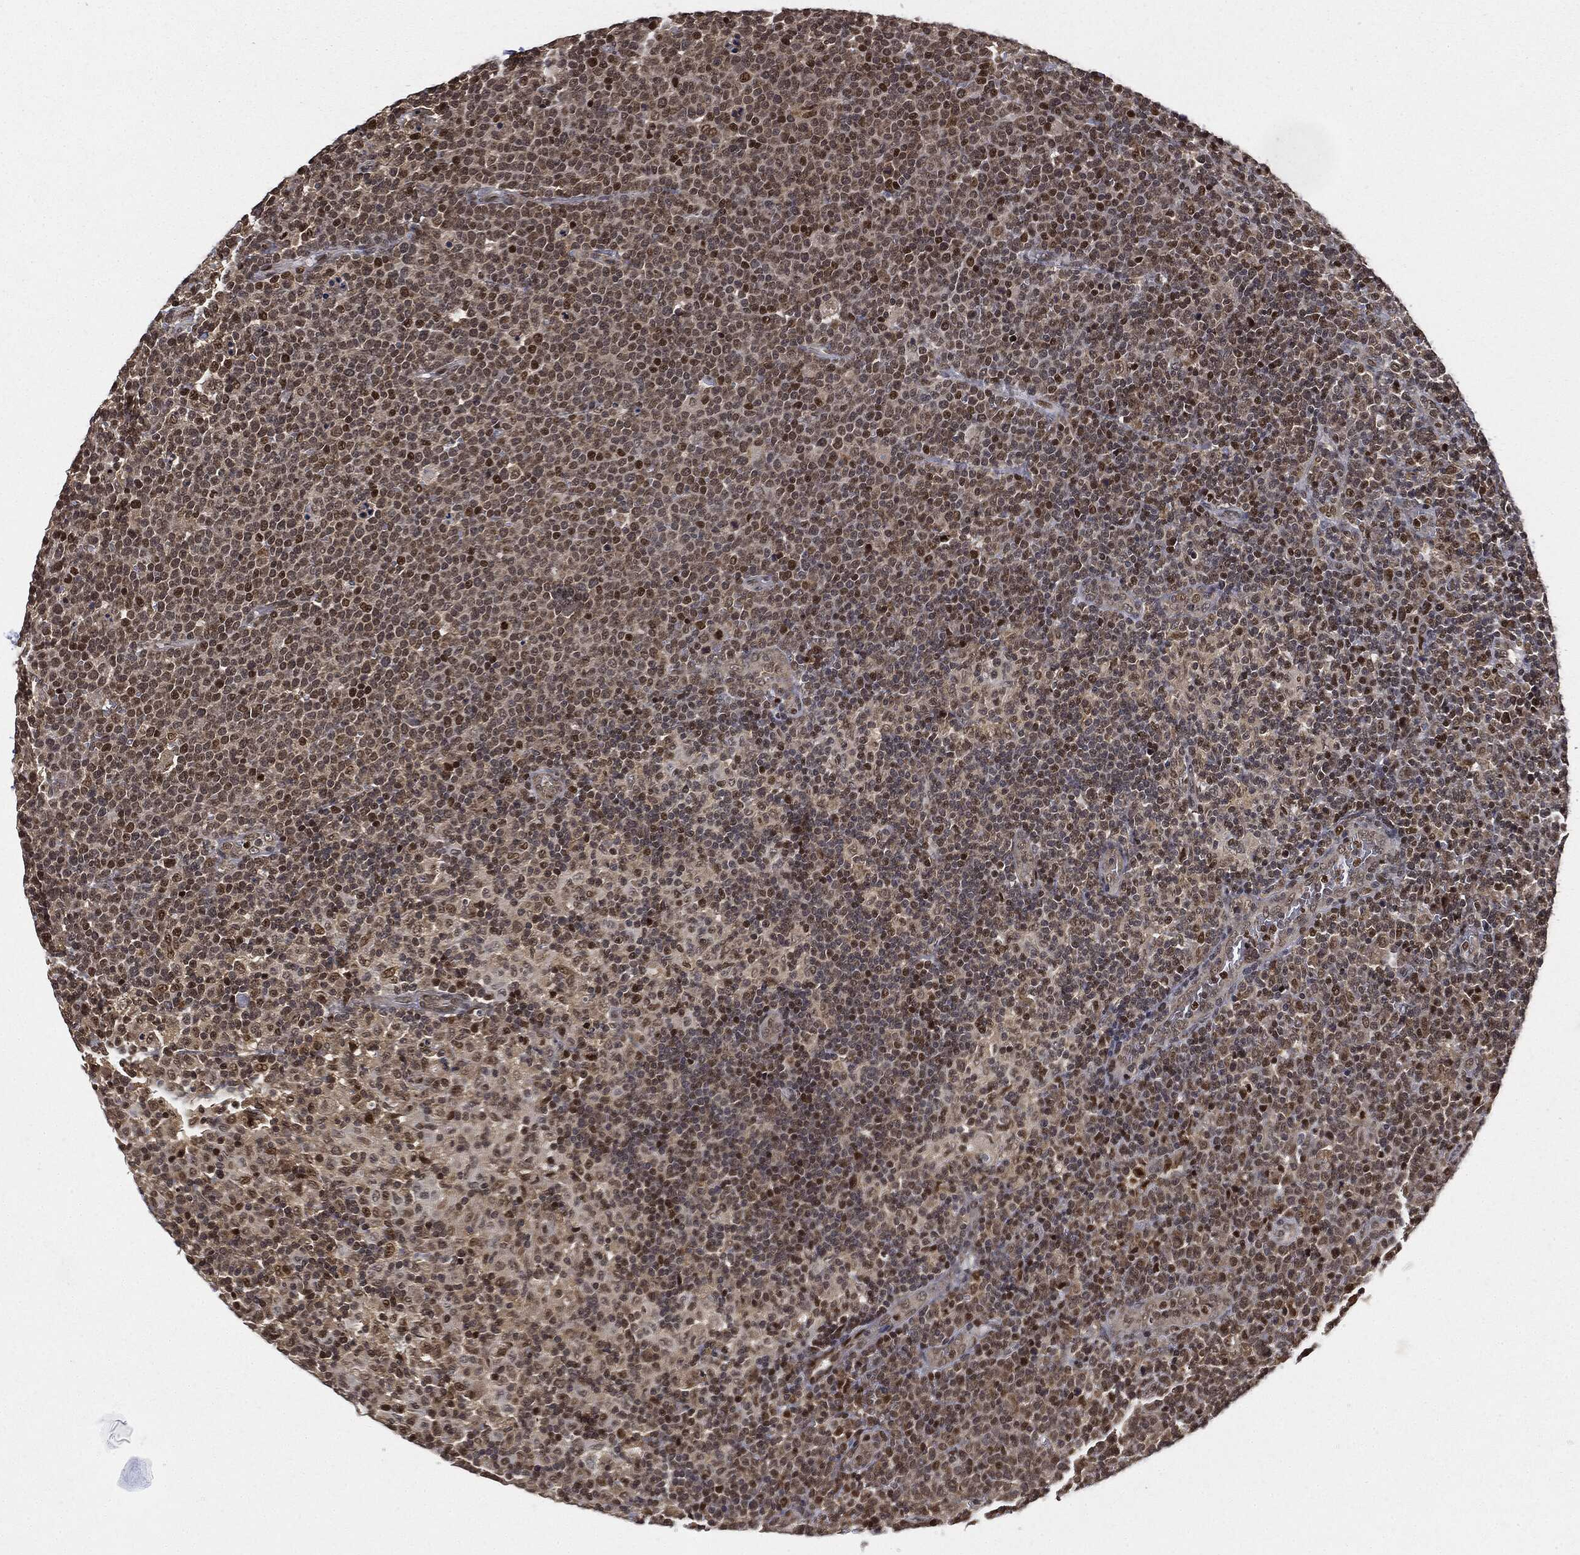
{"staining": {"intensity": "moderate", "quantity": ">75%", "location": "nuclear"}, "tissue": "lymphoma", "cell_type": "Tumor cells", "image_type": "cancer", "snomed": [{"axis": "morphology", "description": "Malignant lymphoma, non-Hodgkin's type, High grade"}, {"axis": "topography", "description": "Lymph node"}], "caption": "Malignant lymphoma, non-Hodgkin's type (high-grade) tissue demonstrates moderate nuclear positivity in about >75% of tumor cells, visualized by immunohistochemistry.", "gene": "TBC1D22A", "patient": {"sex": "male", "age": 61}}